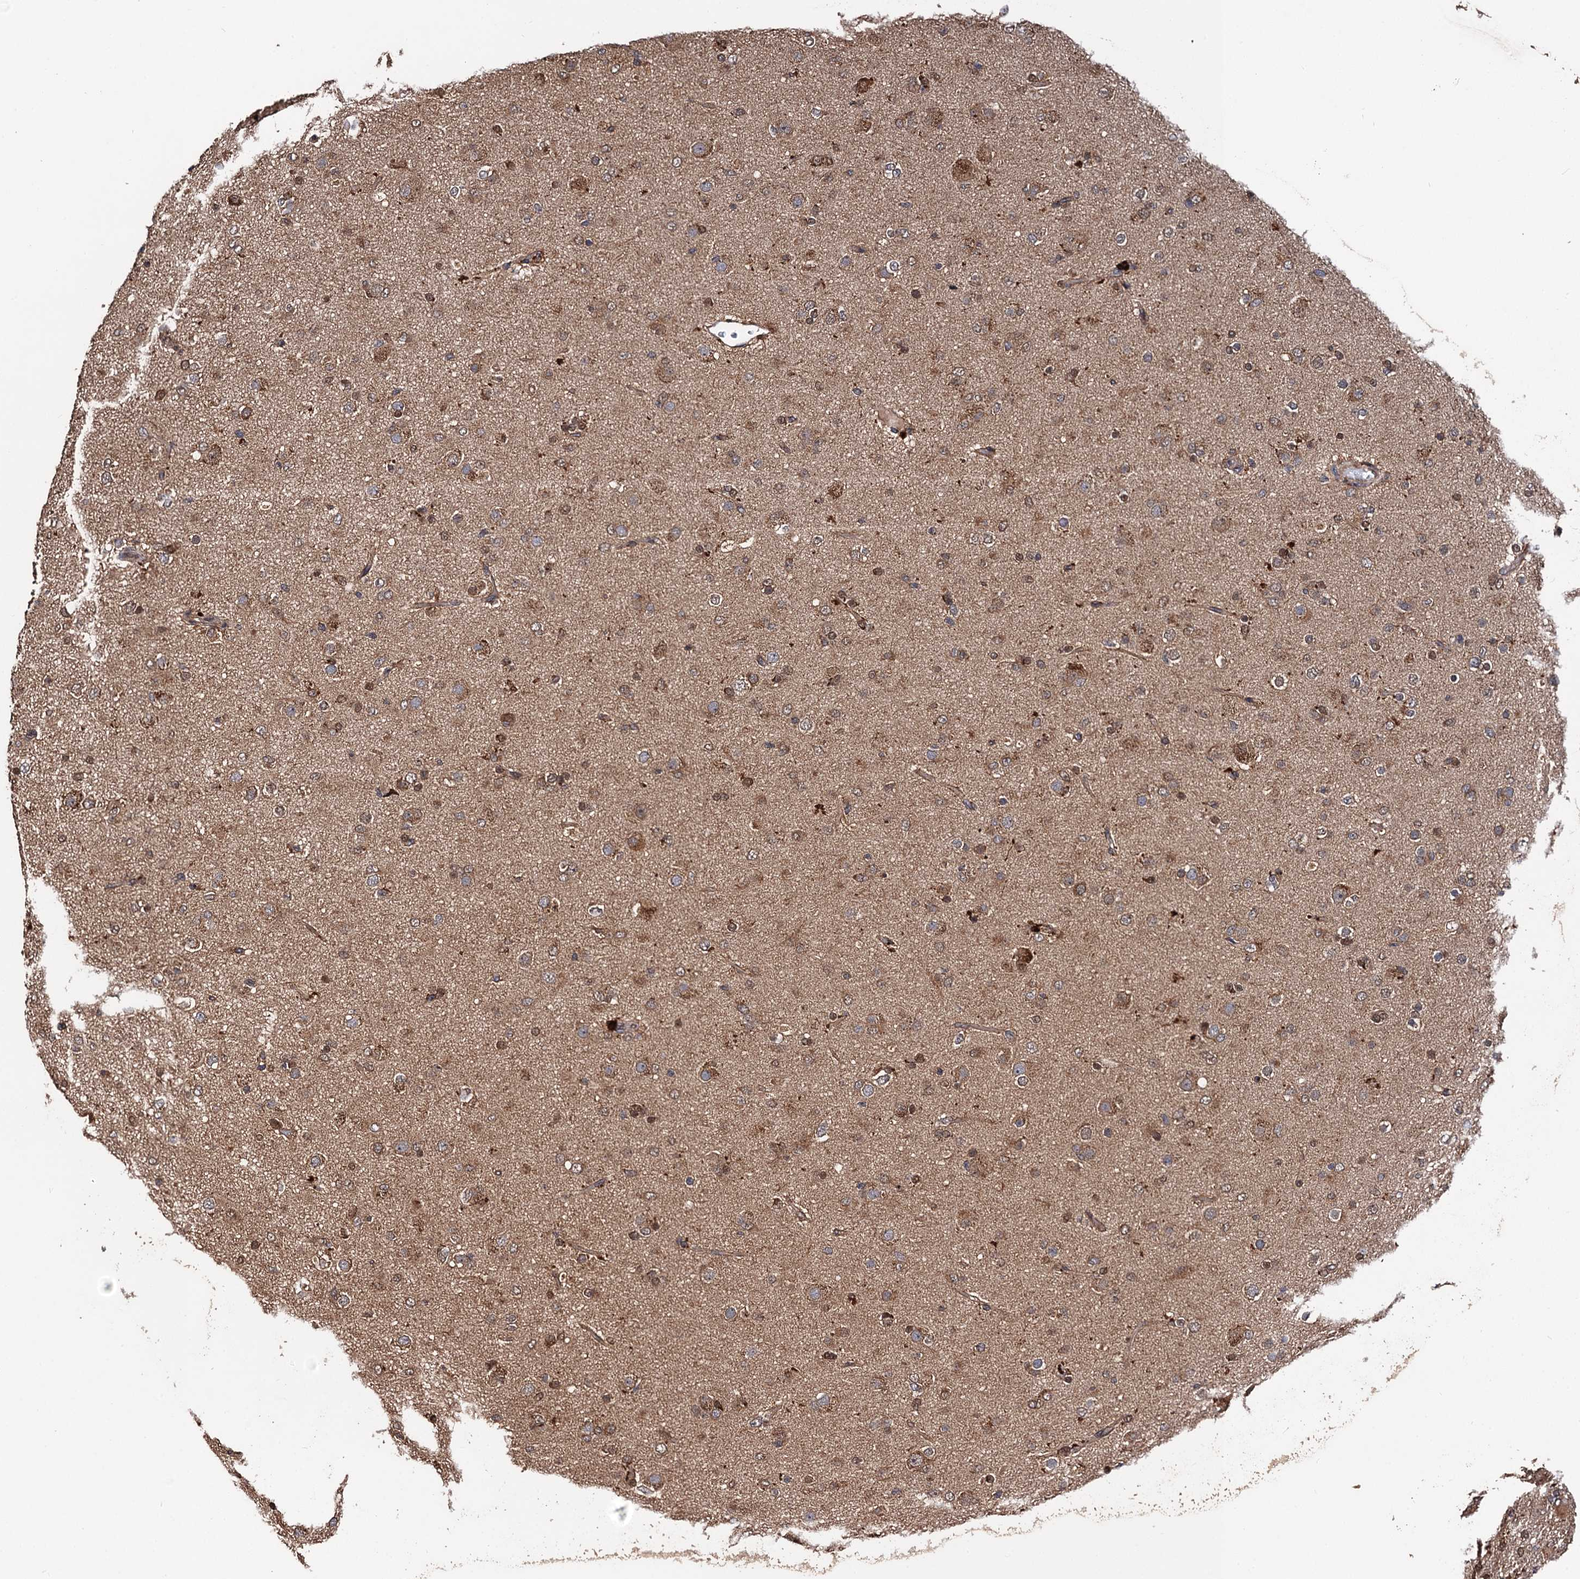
{"staining": {"intensity": "moderate", "quantity": ">75%", "location": "cytoplasmic/membranous"}, "tissue": "glioma", "cell_type": "Tumor cells", "image_type": "cancer", "snomed": [{"axis": "morphology", "description": "Glioma, malignant, Low grade"}, {"axis": "topography", "description": "Brain"}], "caption": "The histopathology image displays staining of glioma, revealing moderate cytoplasmic/membranous protein expression (brown color) within tumor cells. Nuclei are stained in blue.", "gene": "MIER2", "patient": {"sex": "male", "age": 65}}